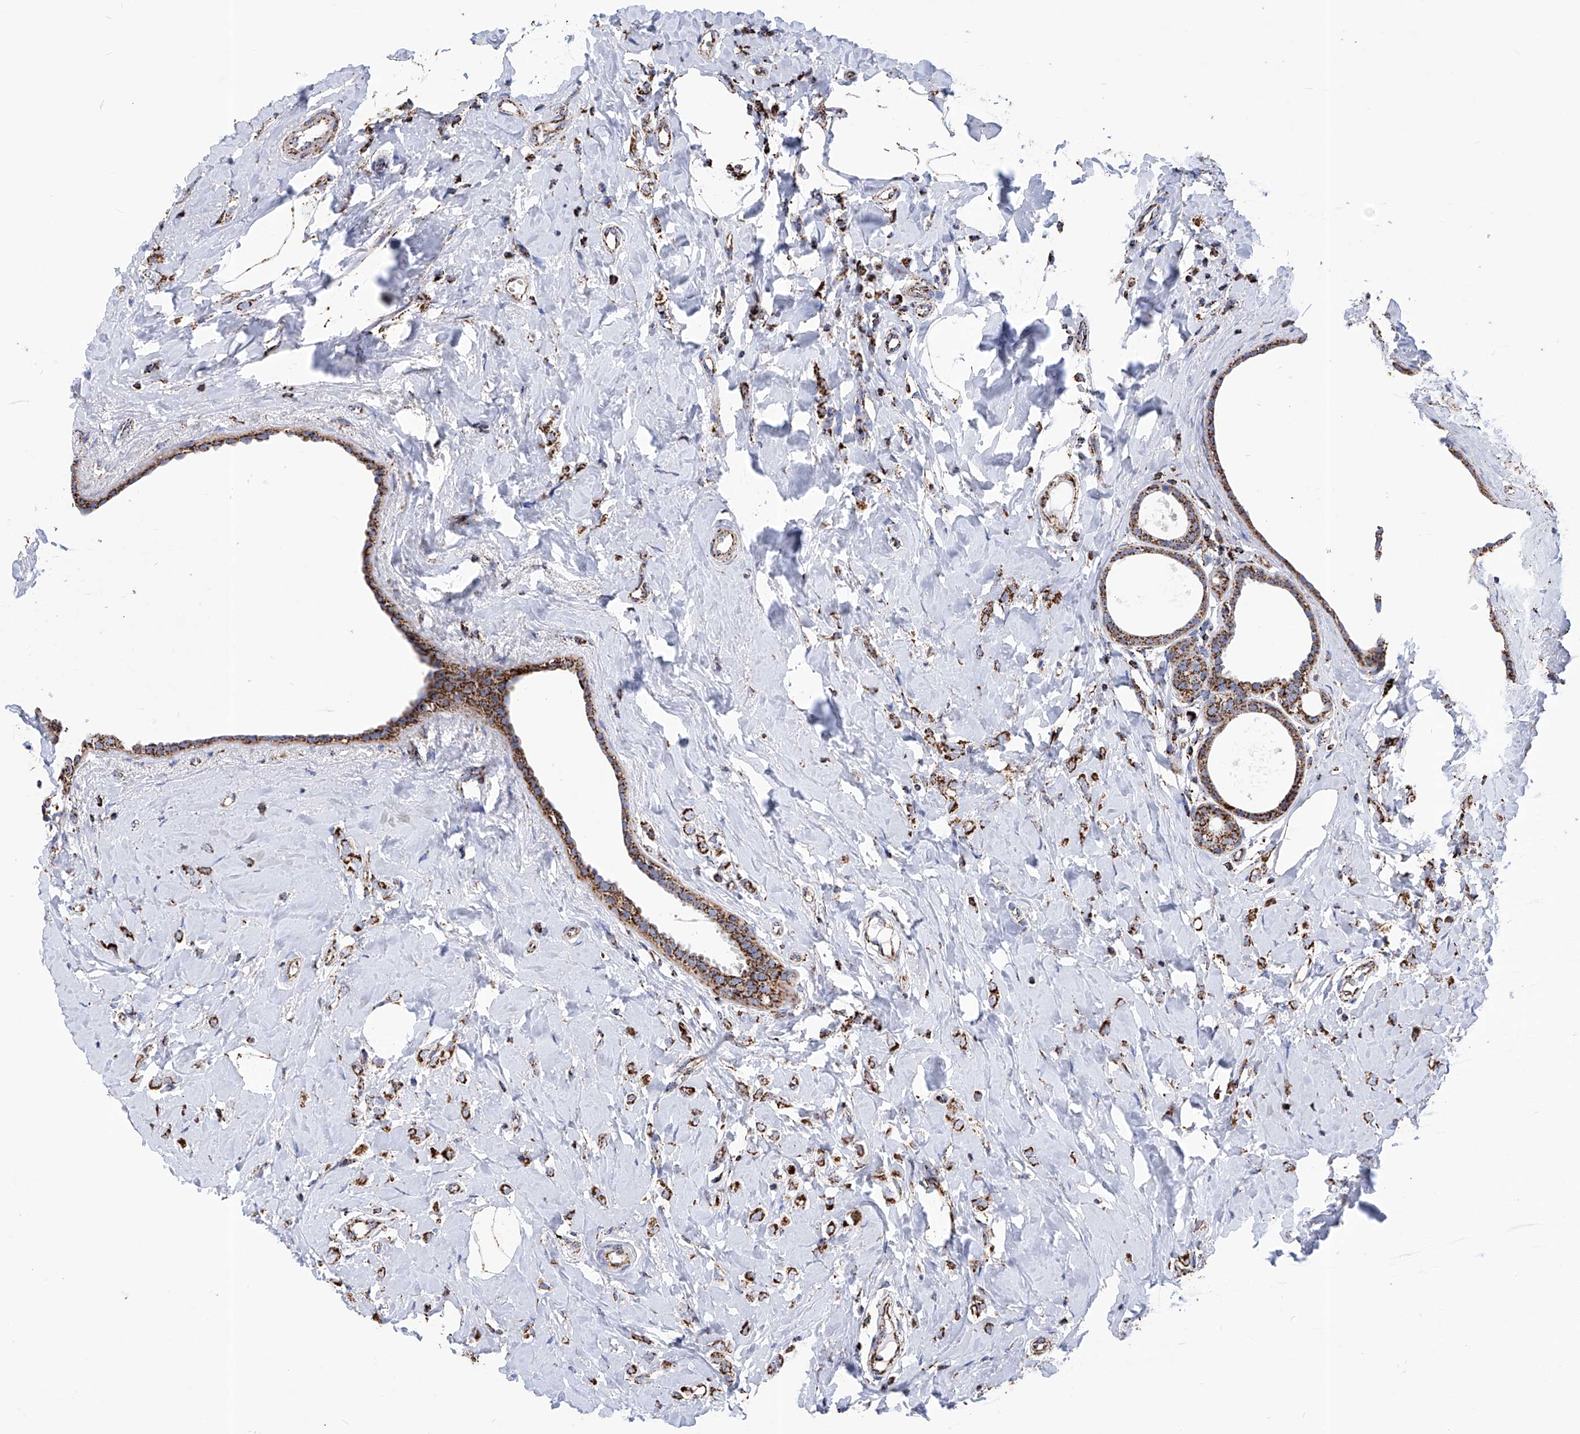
{"staining": {"intensity": "strong", "quantity": ">75%", "location": "cytoplasmic/membranous"}, "tissue": "breast cancer", "cell_type": "Tumor cells", "image_type": "cancer", "snomed": [{"axis": "morphology", "description": "Lobular carcinoma"}, {"axis": "topography", "description": "Breast"}], "caption": "Immunohistochemistry of lobular carcinoma (breast) reveals high levels of strong cytoplasmic/membranous positivity in about >75% of tumor cells.", "gene": "ATP5PF", "patient": {"sex": "female", "age": 47}}